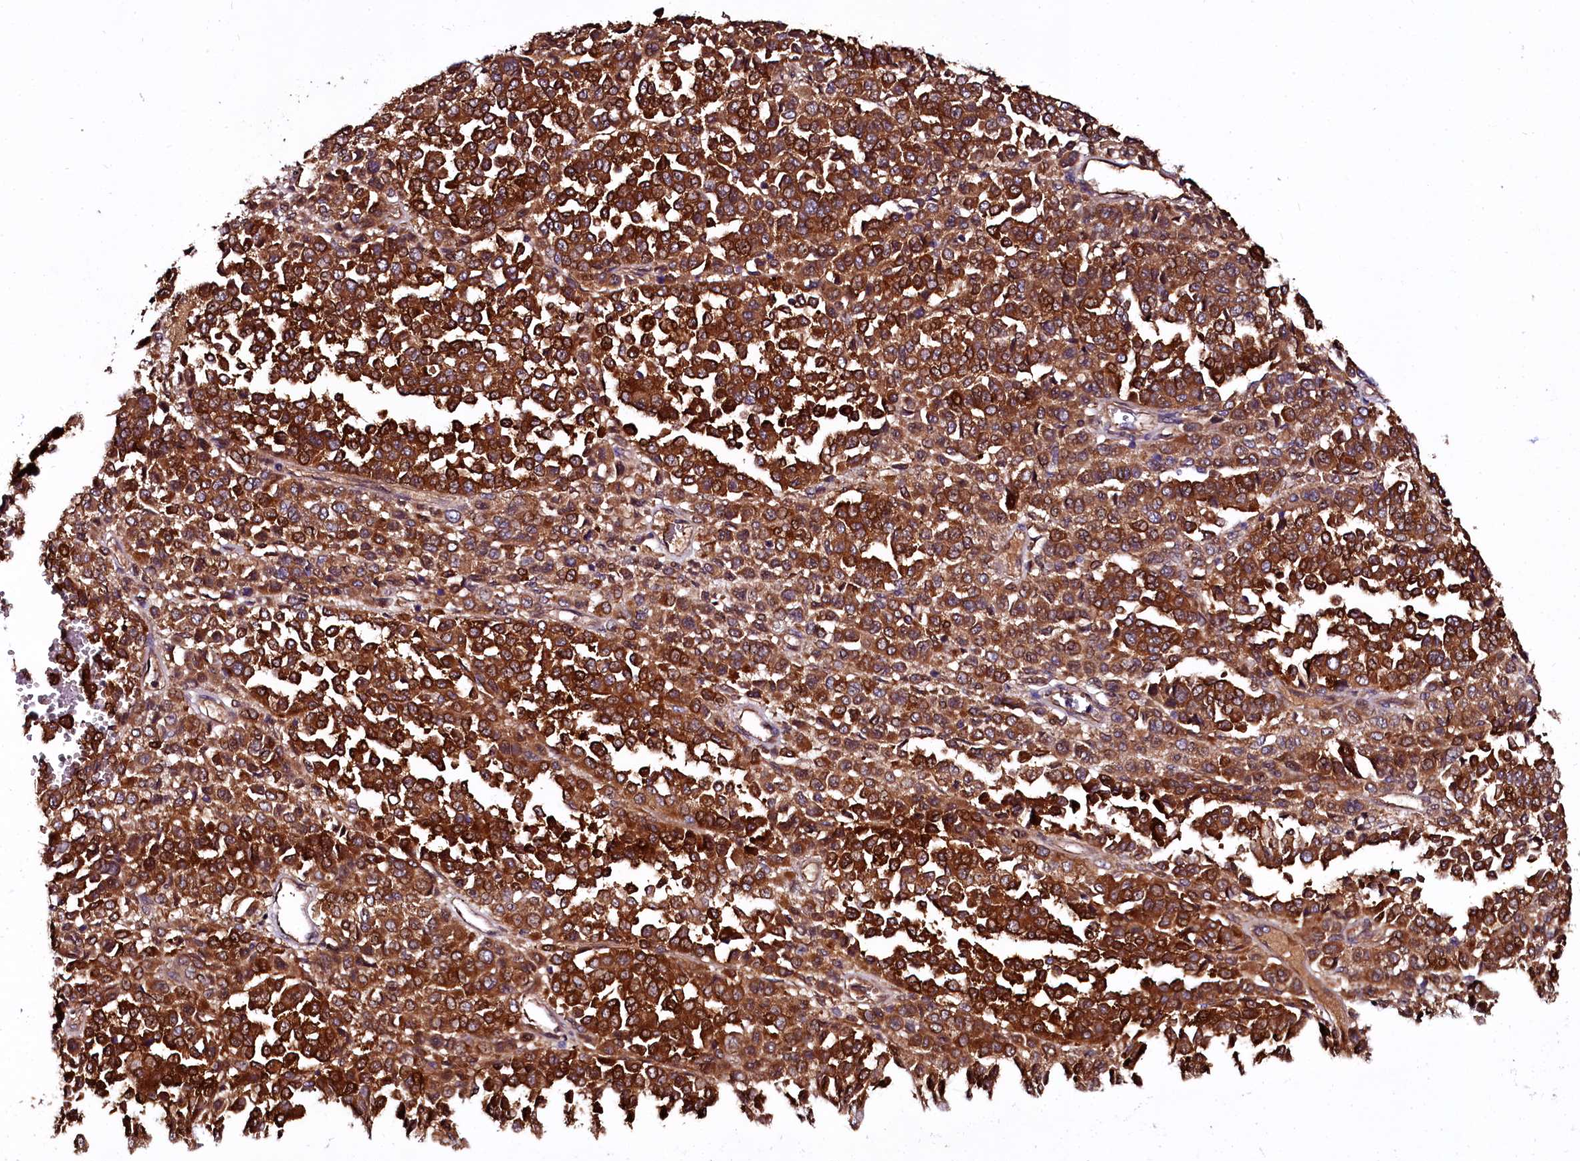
{"staining": {"intensity": "strong", "quantity": ">75%", "location": "cytoplasmic/membranous"}, "tissue": "melanoma", "cell_type": "Tumor cells", "image_type": "cancer", "snomed": [{"axis": "morphology", "description": "Malignant melanoma, Metastatic site"}, {"axis": "topography", "description": "Pancreas"}], "caption": "Immunohistochemistry staining of malignant melanoma (metastatic site), which exhibits high levels of strong cytoplasmic/membranous staining in about >75% of tumor cells indicating strong cytoplasmic/membranous protein positivity. The staining was performed using DAB (3,3'-diaminobenzidine) (brown) for protein detection and nuclei were counterstained in hematoxylin (blue).", "gene": "APPL2", "patient": {"sex": "female", "age": 30}}